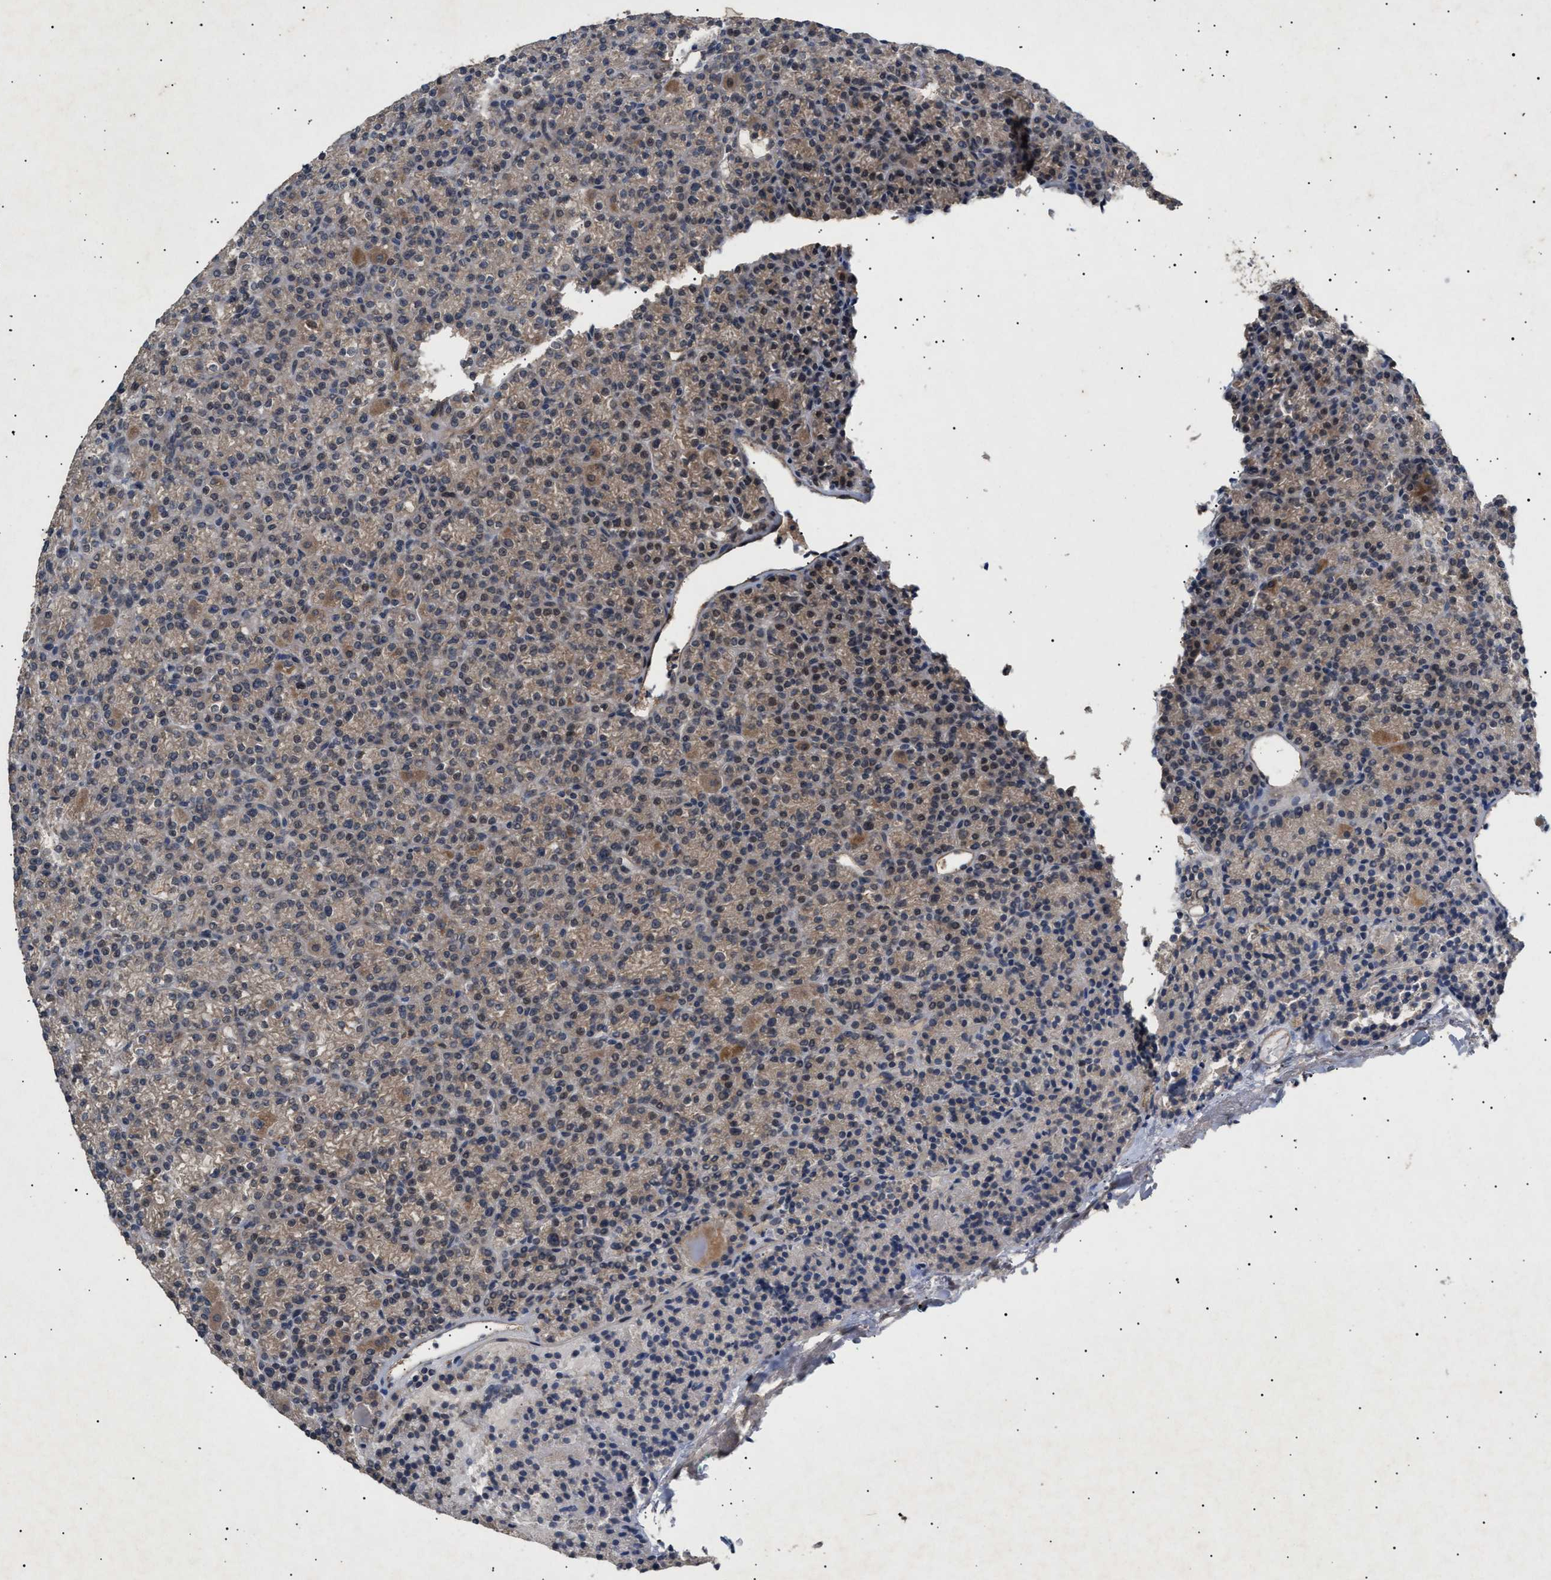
{"staining": {"intensity": "moderate", "quantity": "25%-75%", "location": "cytoplasmic/membranous"}, "tissue": "parathyroid gland", "cell_type": "Glandular cells", "image_type": "normal", "snomed": [{"axis": "morphology", "description": "Normal tissue, NOS"}, {"axis": "morphology", "description": "Adenoma, NOS"}, {"axis": "topography", "description": "Parathyroid gland"}], "caption": "IHC of benign human parathyroid gland demonstrates medium levels of moderate cytoplasmic/membranous staining in approximately 25%-75% of glandular cells. The protein is shown in brown color, while the nuclei are stained blue.", "gene": "SIRT5", "patient": {"sex": "female", "age": 64}}